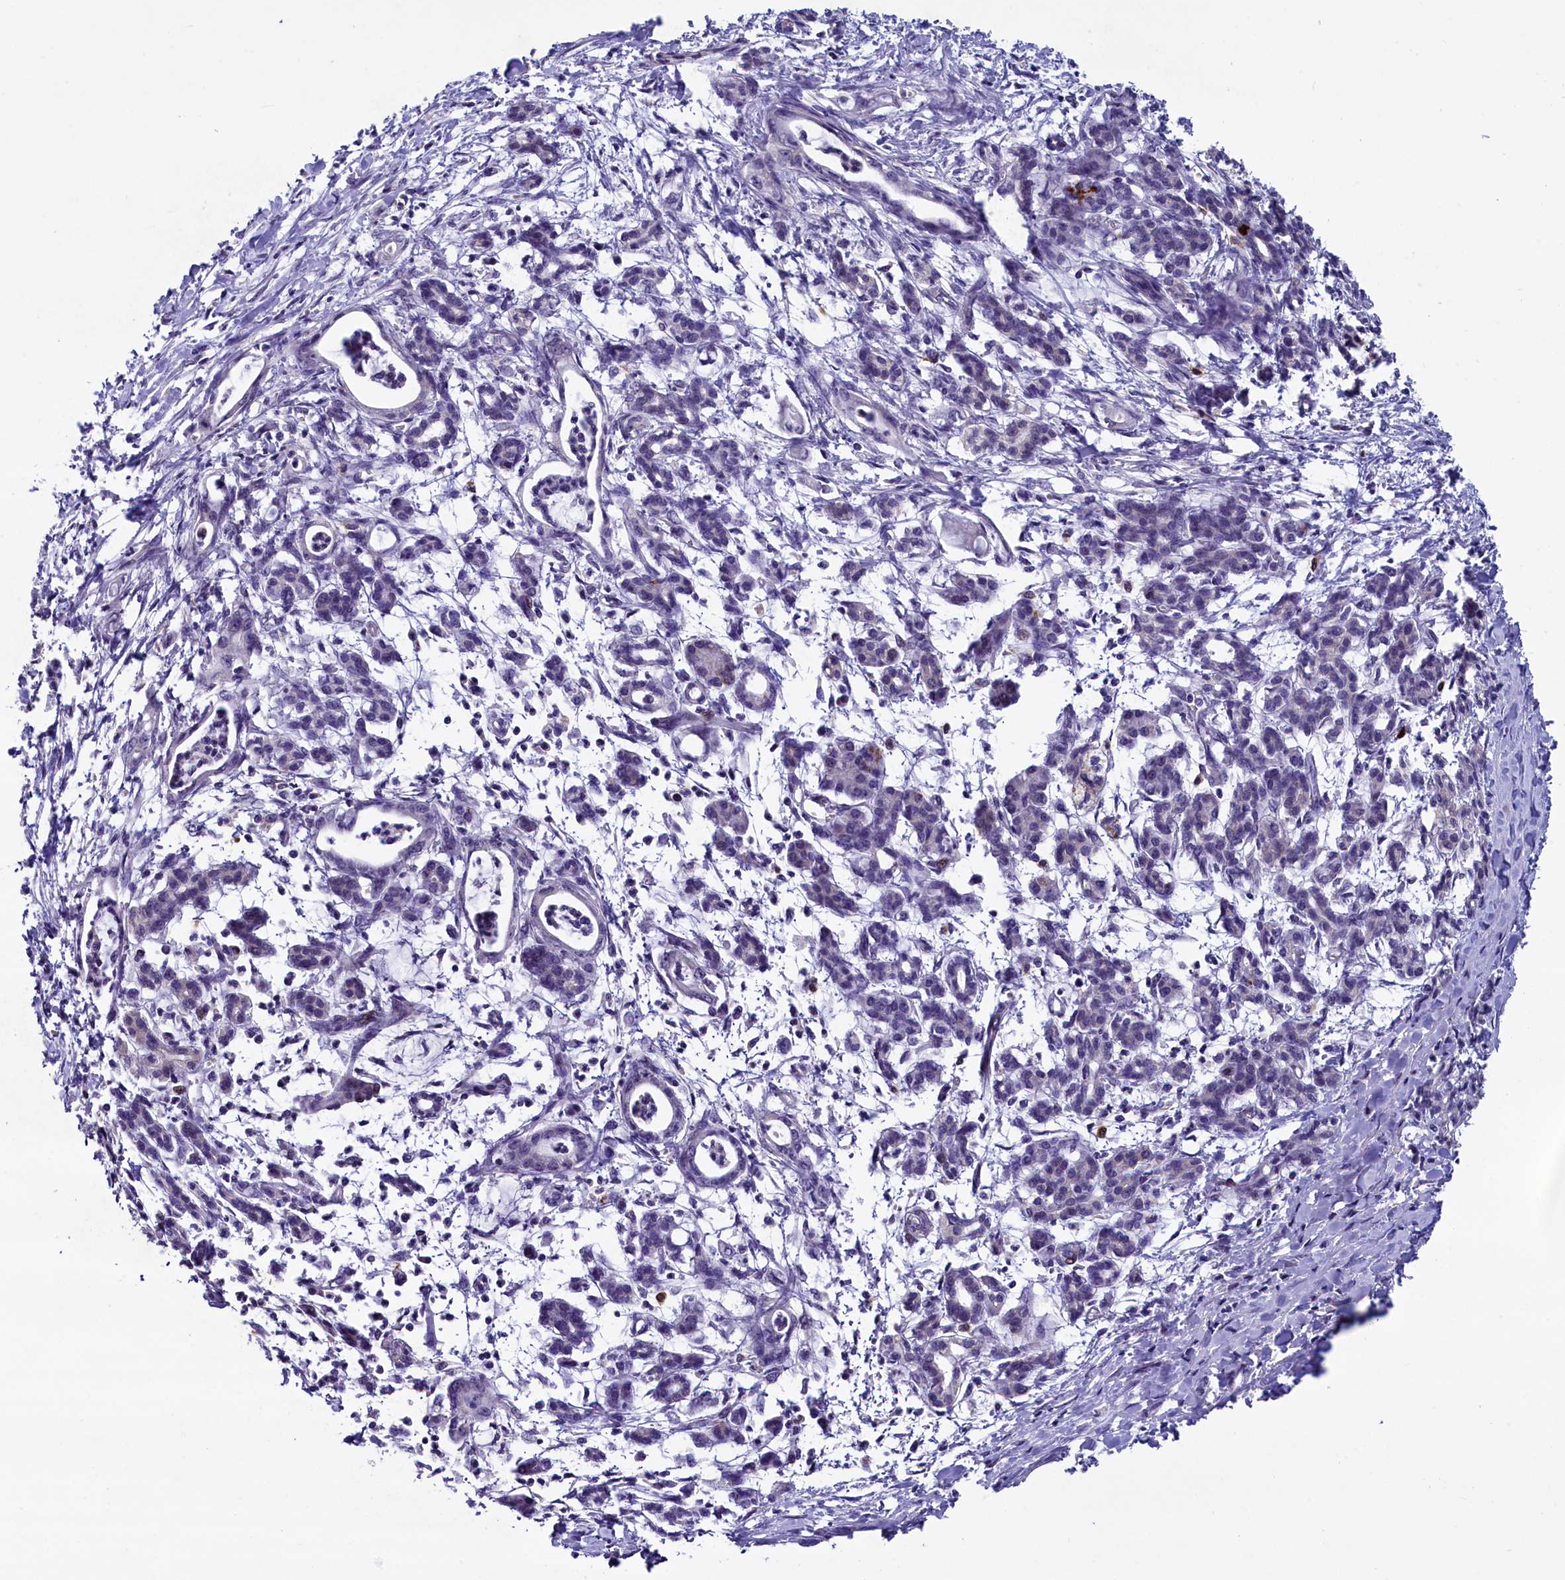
{"staining": {"intensity": "negative", "quantity": "none", "location": "none"}, "tissue": "pancreatic cancer", "cell_type": "Tumor cells", "image_type": "cancer", "snomed": [{"axis": "morphology", "description": "Adenocarcinoma, NOS"}, {"axis": "topography", "description": "Pancreas"}], "caption": "Immunohistochemistry (IHC) of adenocarcinoma (pancreatic) displays no positivity in tumor cells. (Stains: DAB (3,3'-diaminobenzidine) immunohistochemistry with hematoxylin counter stain, Microscopy: brightfield microscopy at high magnification).", "gene": "SLC39A6", "patient": {"sex": "female", "age": 55}}